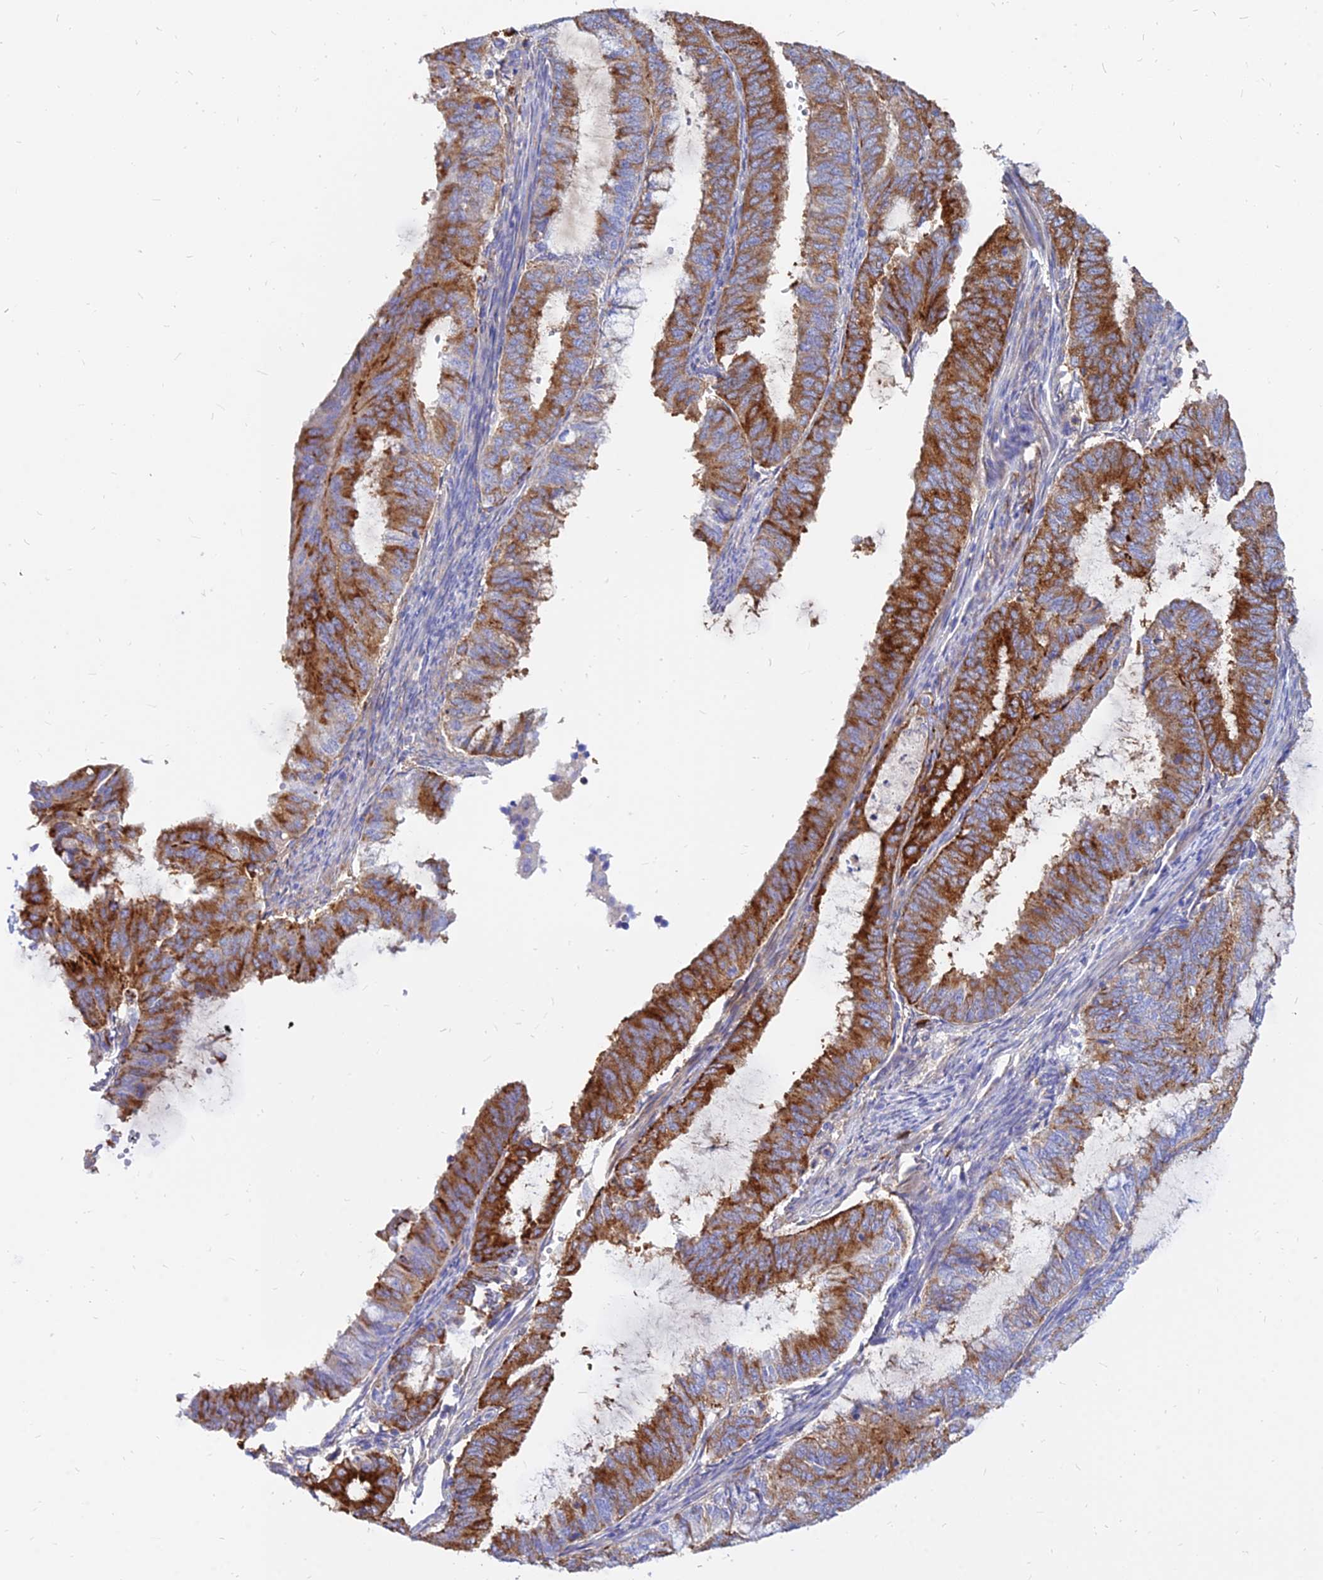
{"staining": {"intensity": "strong", "quantity": ">75%", "location": "cytoplasmic/membranous"}, "tissue": "endometrial cancer", "cell_type": "Tumor cells", "image_type": "cancer", "snomed": [{"axis": "morphology", "description": "Adenocarcinoma, NOS"}, {"axis": "topography", "description": "Endometrium"}], "caption": "This is a photomicrograph of IHC staining of endometrial cancer, which shows strong positivity in the cytoplasmic/membranous of tumor cells.", "gene": "AGTRAP", "patient": {"sex": "female", "age": 51}}